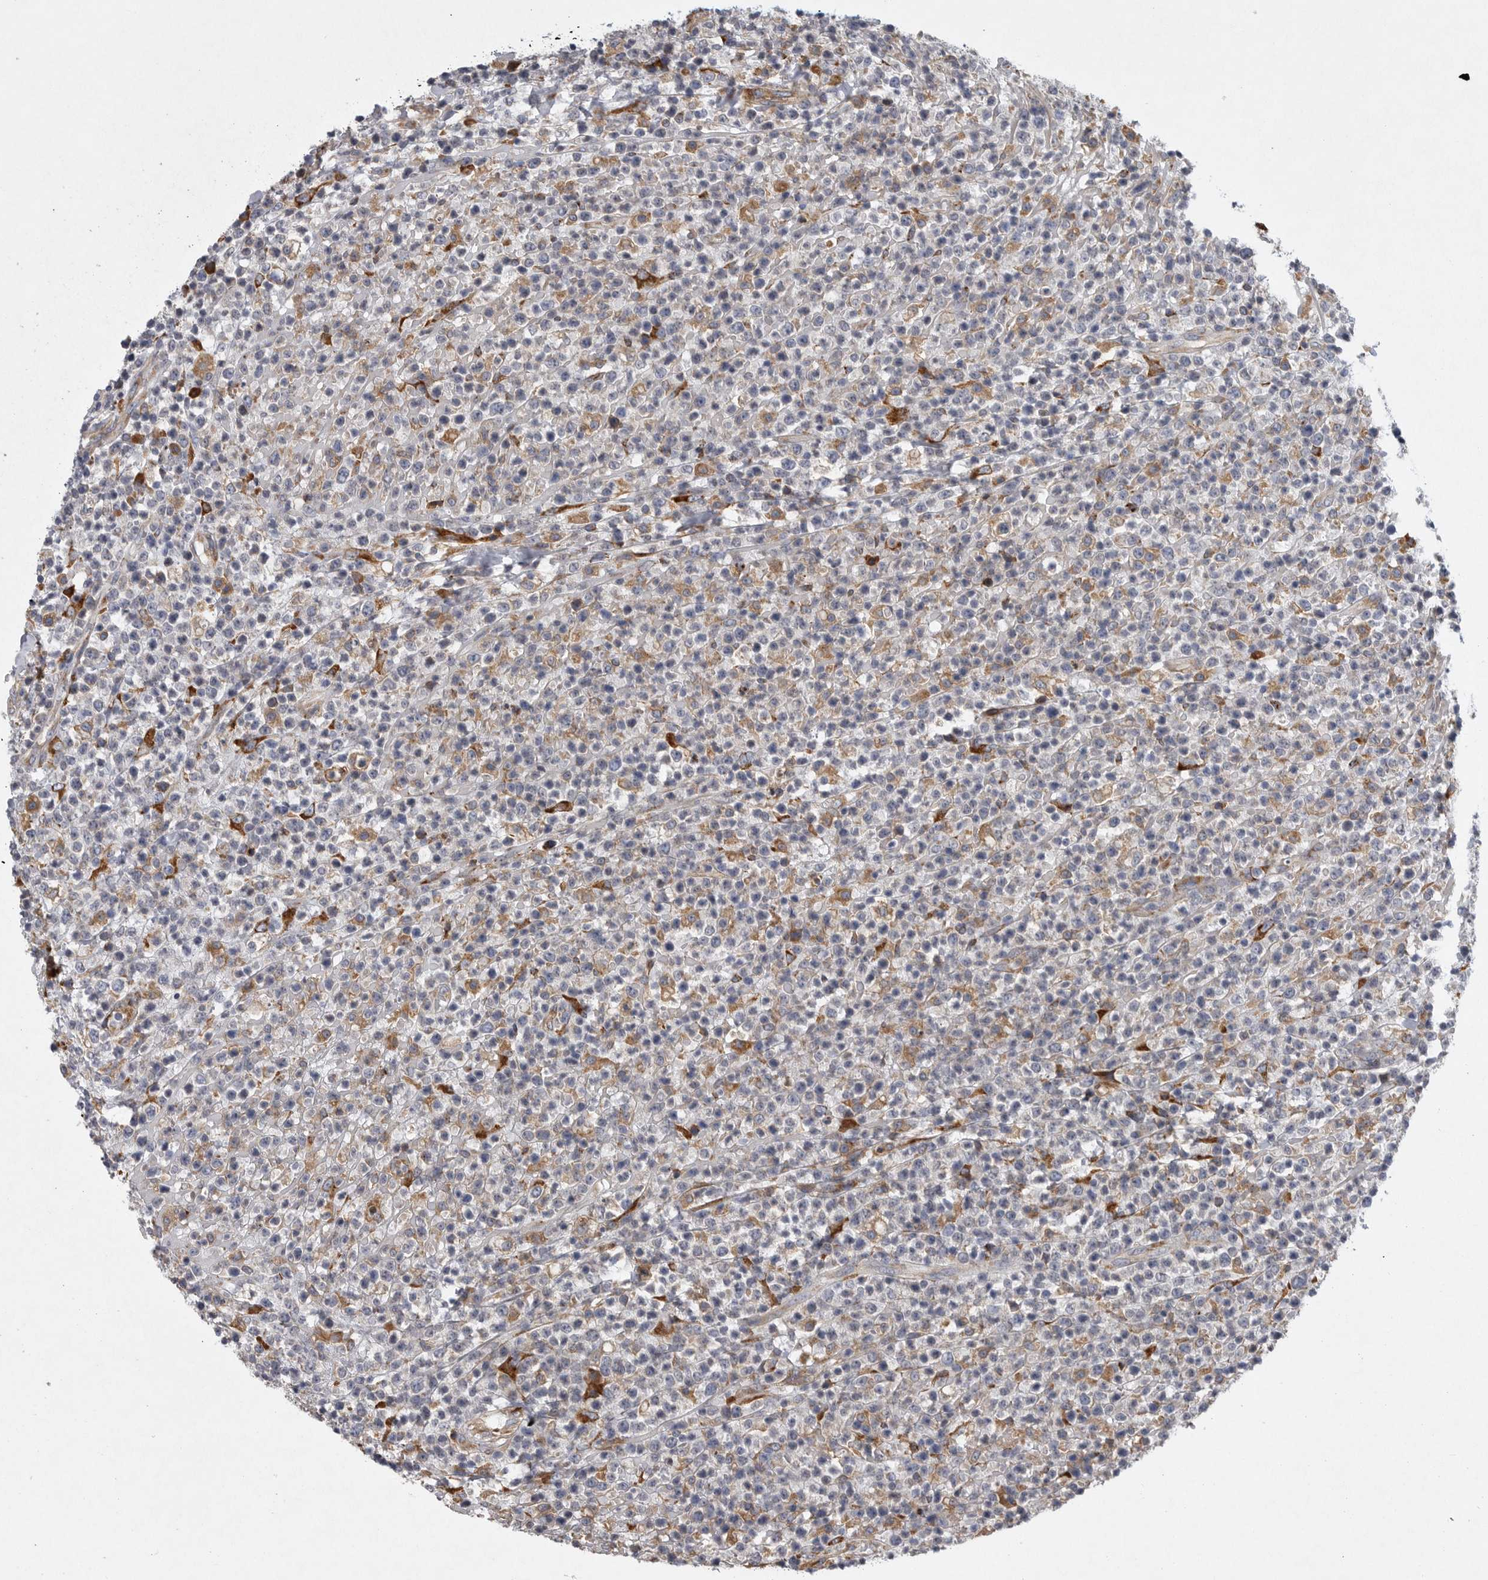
{"staining": {"intensity": "moderate", "quantity": "<25%", "location": "cytoplasmic/membranous"}, "tissue": "lymphoma", "cell_type": "Tumor cells", "image_type": "cancer", "snomed": [{"axis": "morphology", "description": "Malignant lymphoma, non-Hodgkin's type, High grade"}, {"axis": "topography", "description": "Colon"}], "caption": "High-power microscopy captured an immunohistochemistry photomicrograph of high-grade malignant lymphoma, non-Hodgkin's type, revealing moderate cytoplasmic/membranous expression in approximately <25% of tumor cells.", "gene": "MINPP1", "patient": {"sex": "female", "age": 53}}